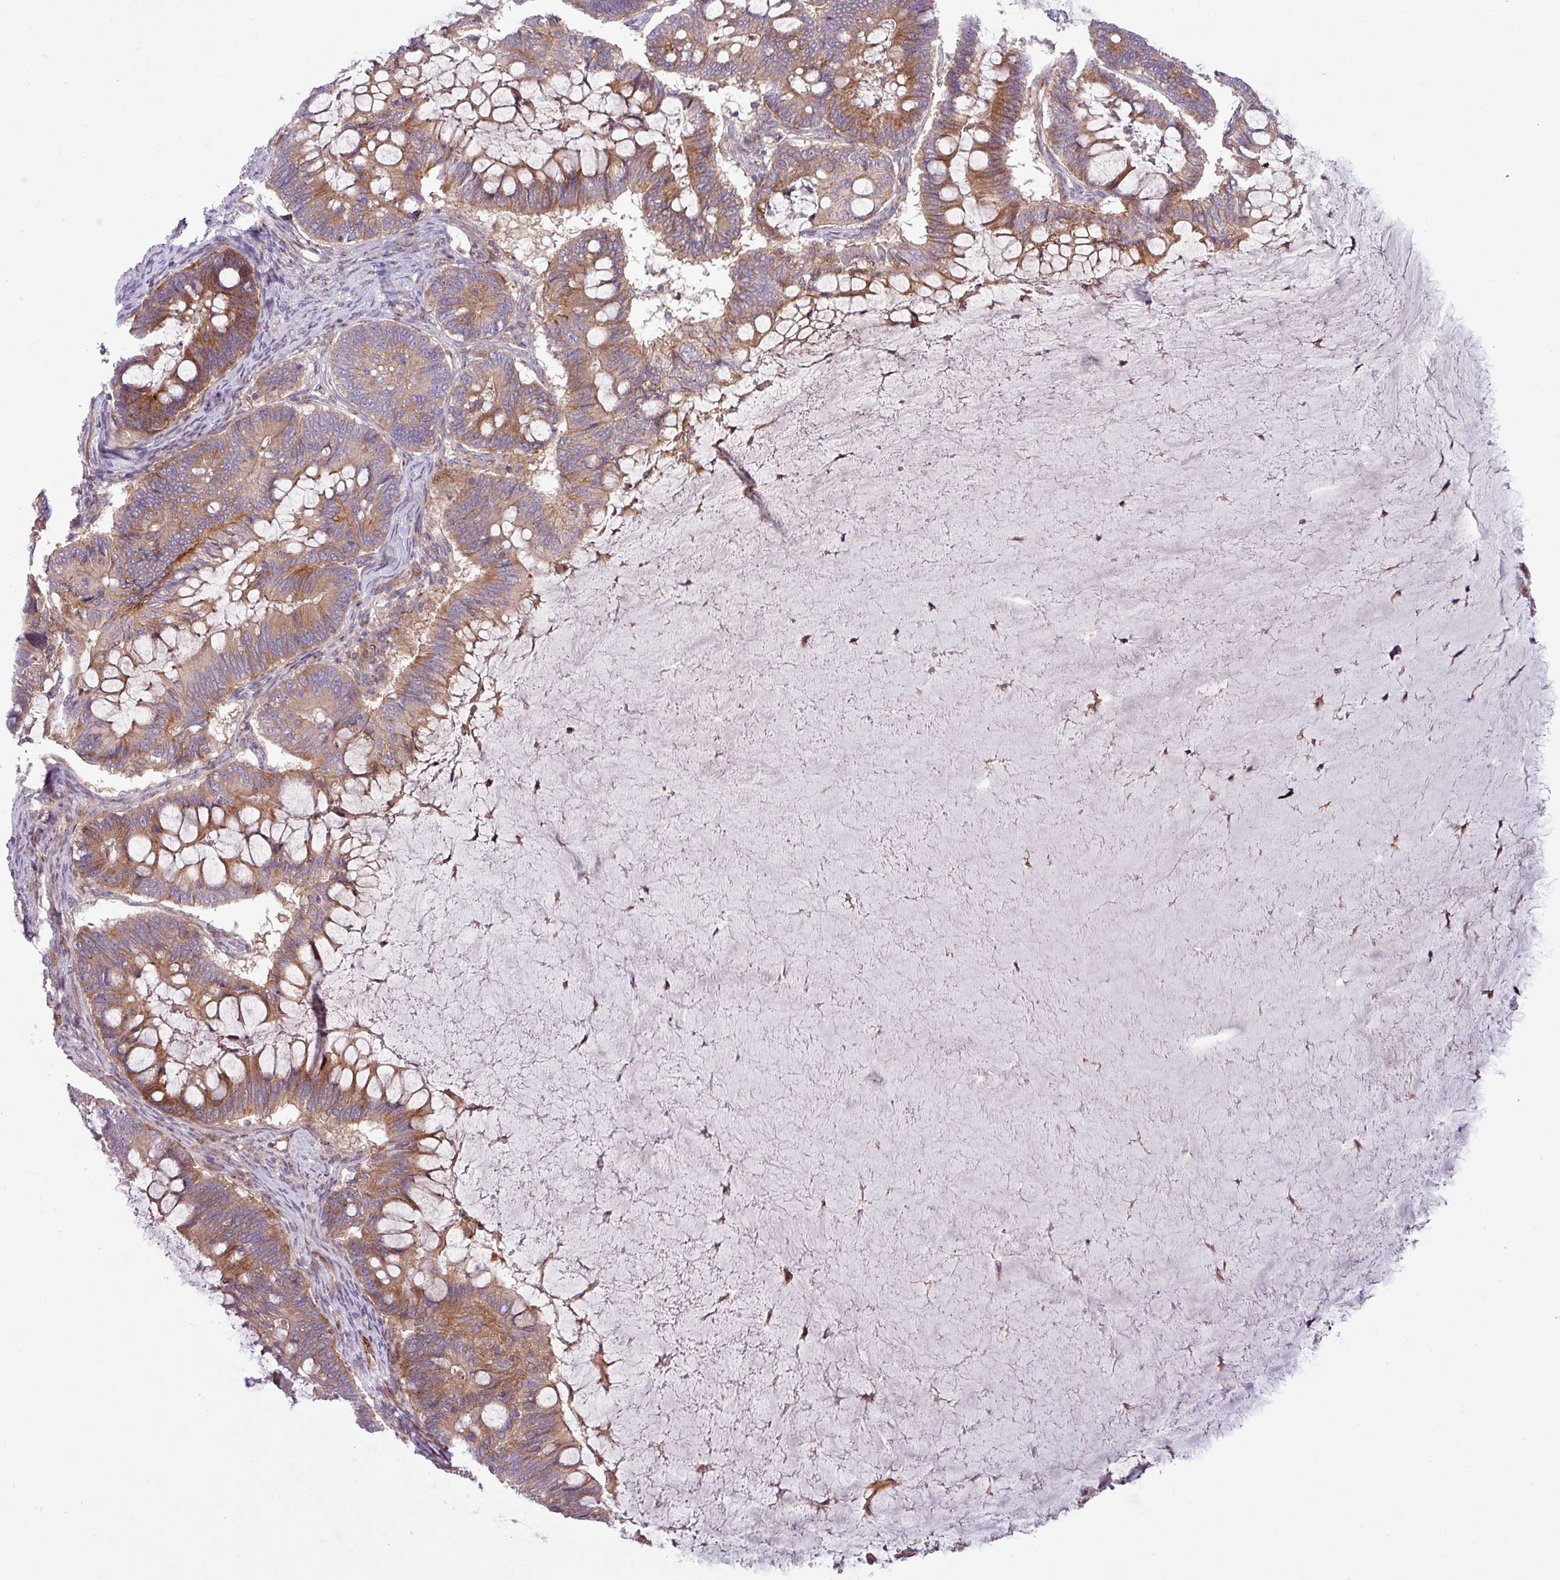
{"staining": {"intensity": "moderate", "quantity": ">75%", "location": "cytoplasmic/membranous"}, "tissue": "ovarian cancer", "cell_type": "Tumor cells", "image_type": "cancer", "snomed": [{"axis": "morphology", "description": "Cystadenocarcinoma, mucinous, NOS"}, {"axis": "topography", "description": "Ovary"}], "caption": "Immunohistochemistry (IHC) of human ovarian mucinous cystadenocarcinoma exhibits medium levels of moderate cytoplasmic/membranous expression in approximately >75% of tumor cells.", "gene": "RAB19", "patient": {"sex": "female", "age": 61}}